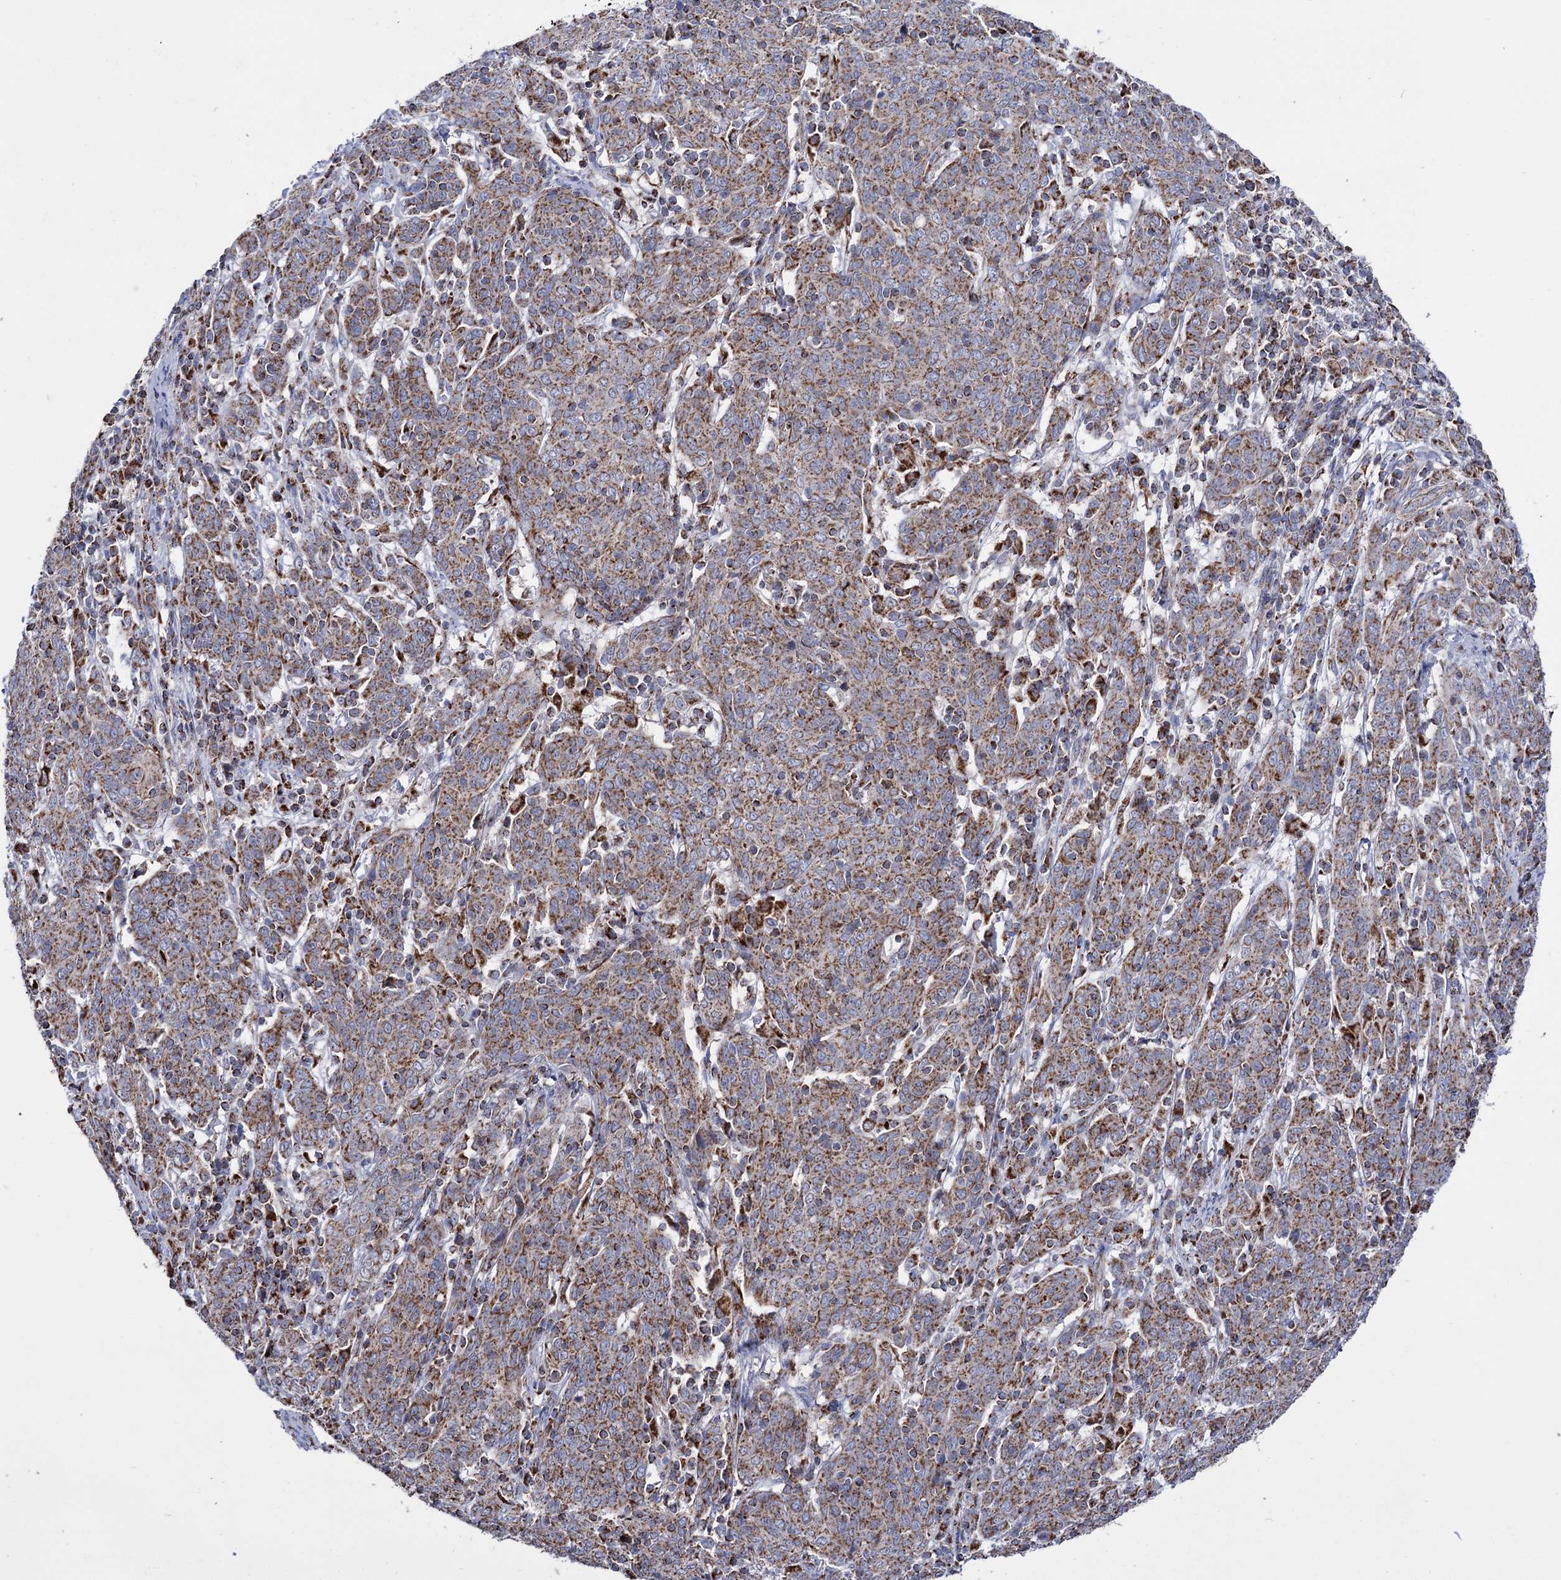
{"staining": {"intensity": "moderate", "quantity": ">75%", "location": "cytoplasmic/membranous"}, "tissue": "cervical cancer", "cell_type": "Tumor cells", "image_type": "cancer", "snomed": [{"axis": "morphology", "description": "Squamous cell carcinoma, NOS"}, {"axis": "topography", "description": "Cervix"}], "caption": "This histopathology image shows immunohistochemistry staining of cervical cancer (squamous cell carcinoma), with medium moderate cytoplasmic/membranous staining in approximately >75% of tumor cells.", "gene": "ABHD10", "patient": {"sex": "female", "age": 67}}